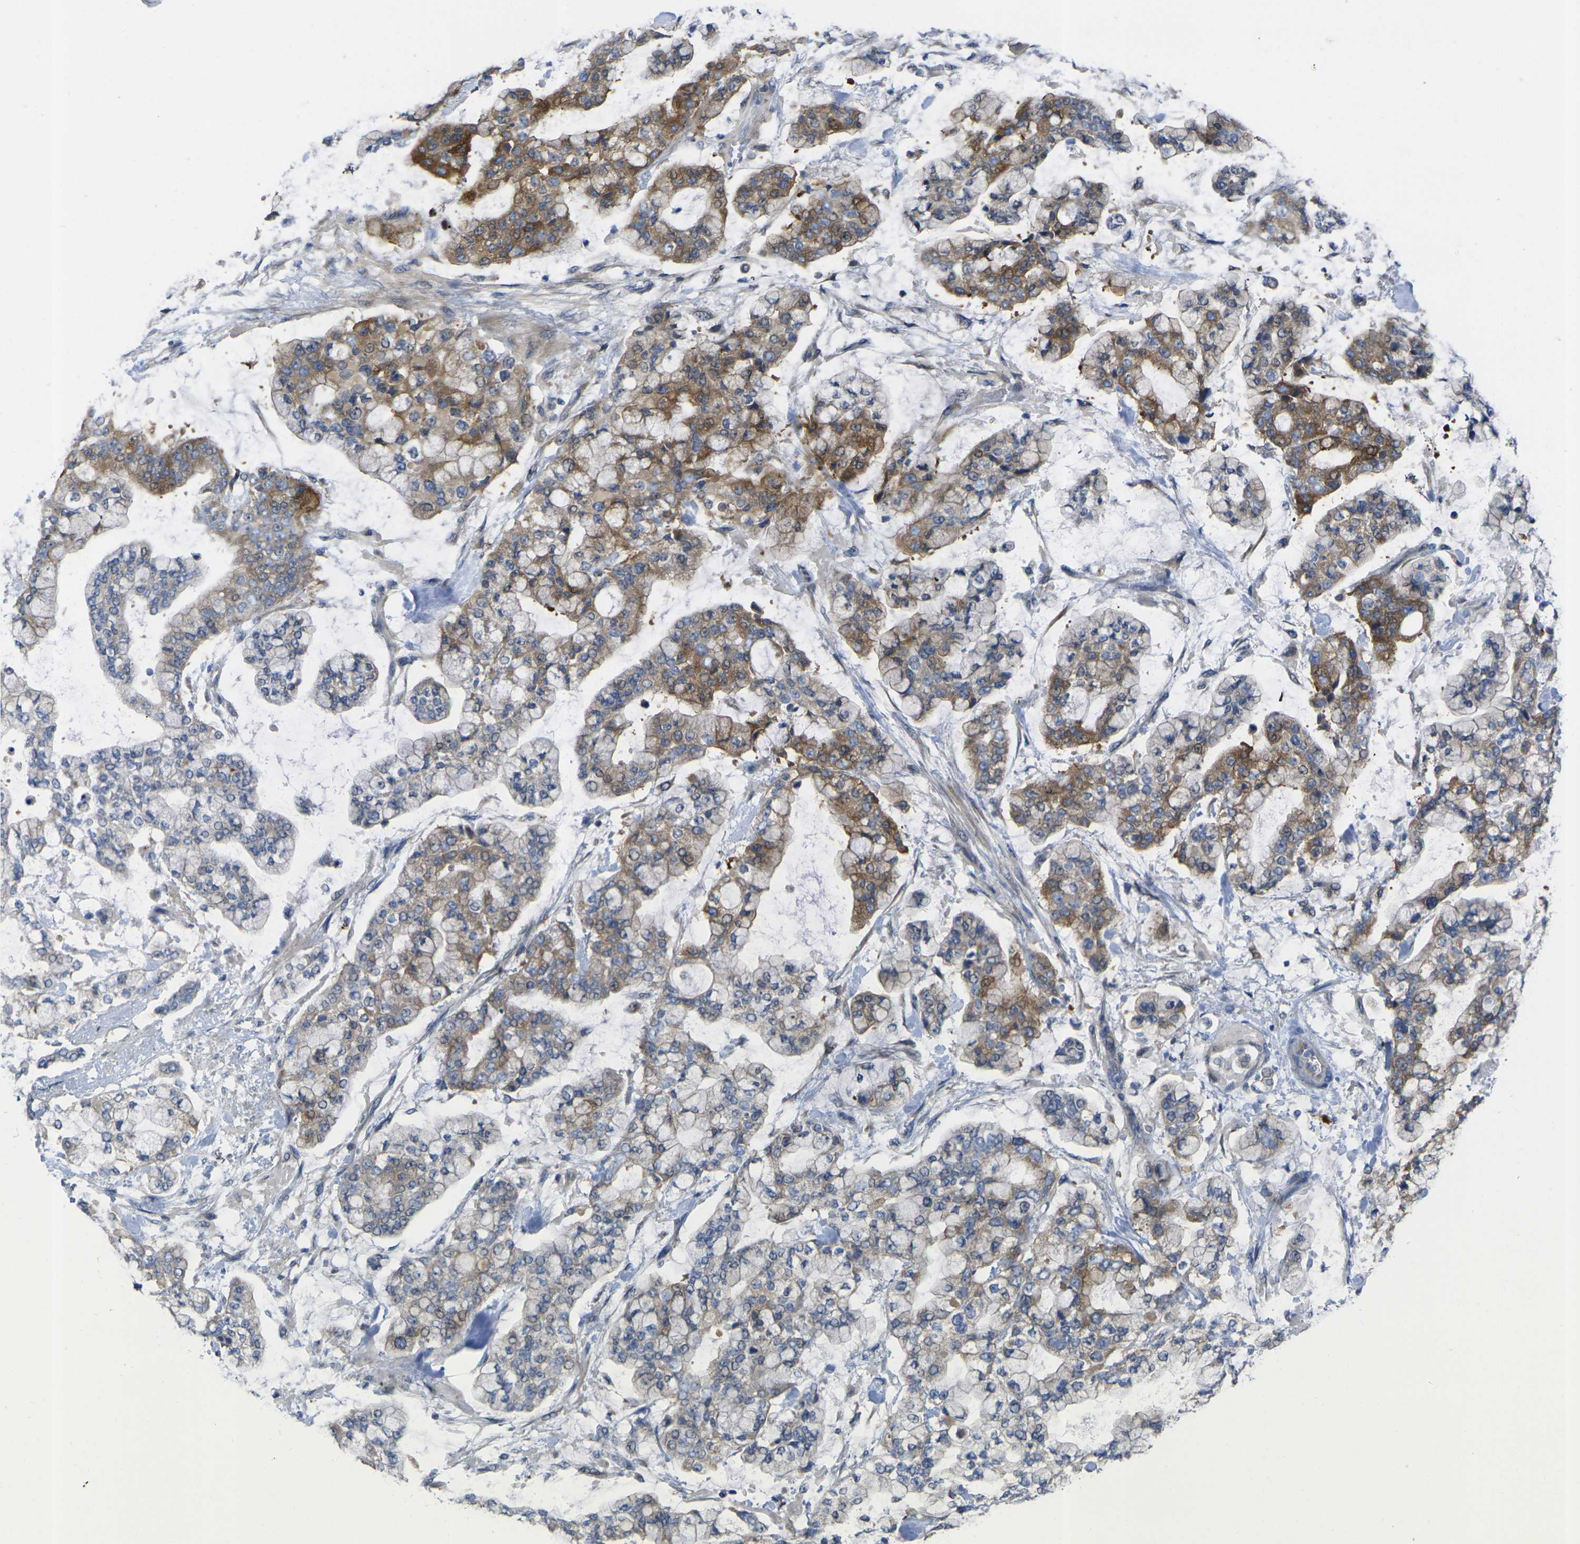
{"staining": {"intensity": "moderate", "quantity": "25%-75%", "location": "cytoplasmic/membranous"}, "tissue": "stomach cancer", "cell_type": "Tumor cells", "image_type": "cancer", "snomed": [{"axis": "morphology", "description": "Normal tissue, NOS"}, {"axis": "morphology", "description": "Adenocarcinoma, NOS"}, {"axis": "topography", "description": "Stomach, upper"}, {"axis": "topography", "description": "Stomach"}], "caption": "Adenocarcinoma (stomach) stained with DAB IHC demonstrates medium levels of moderate cytoplasmic/membranous positivity in approximately 25%-75% of tumor cells.", "gene": "GNA12", "patient": {"sex": "male", "age": 76}}